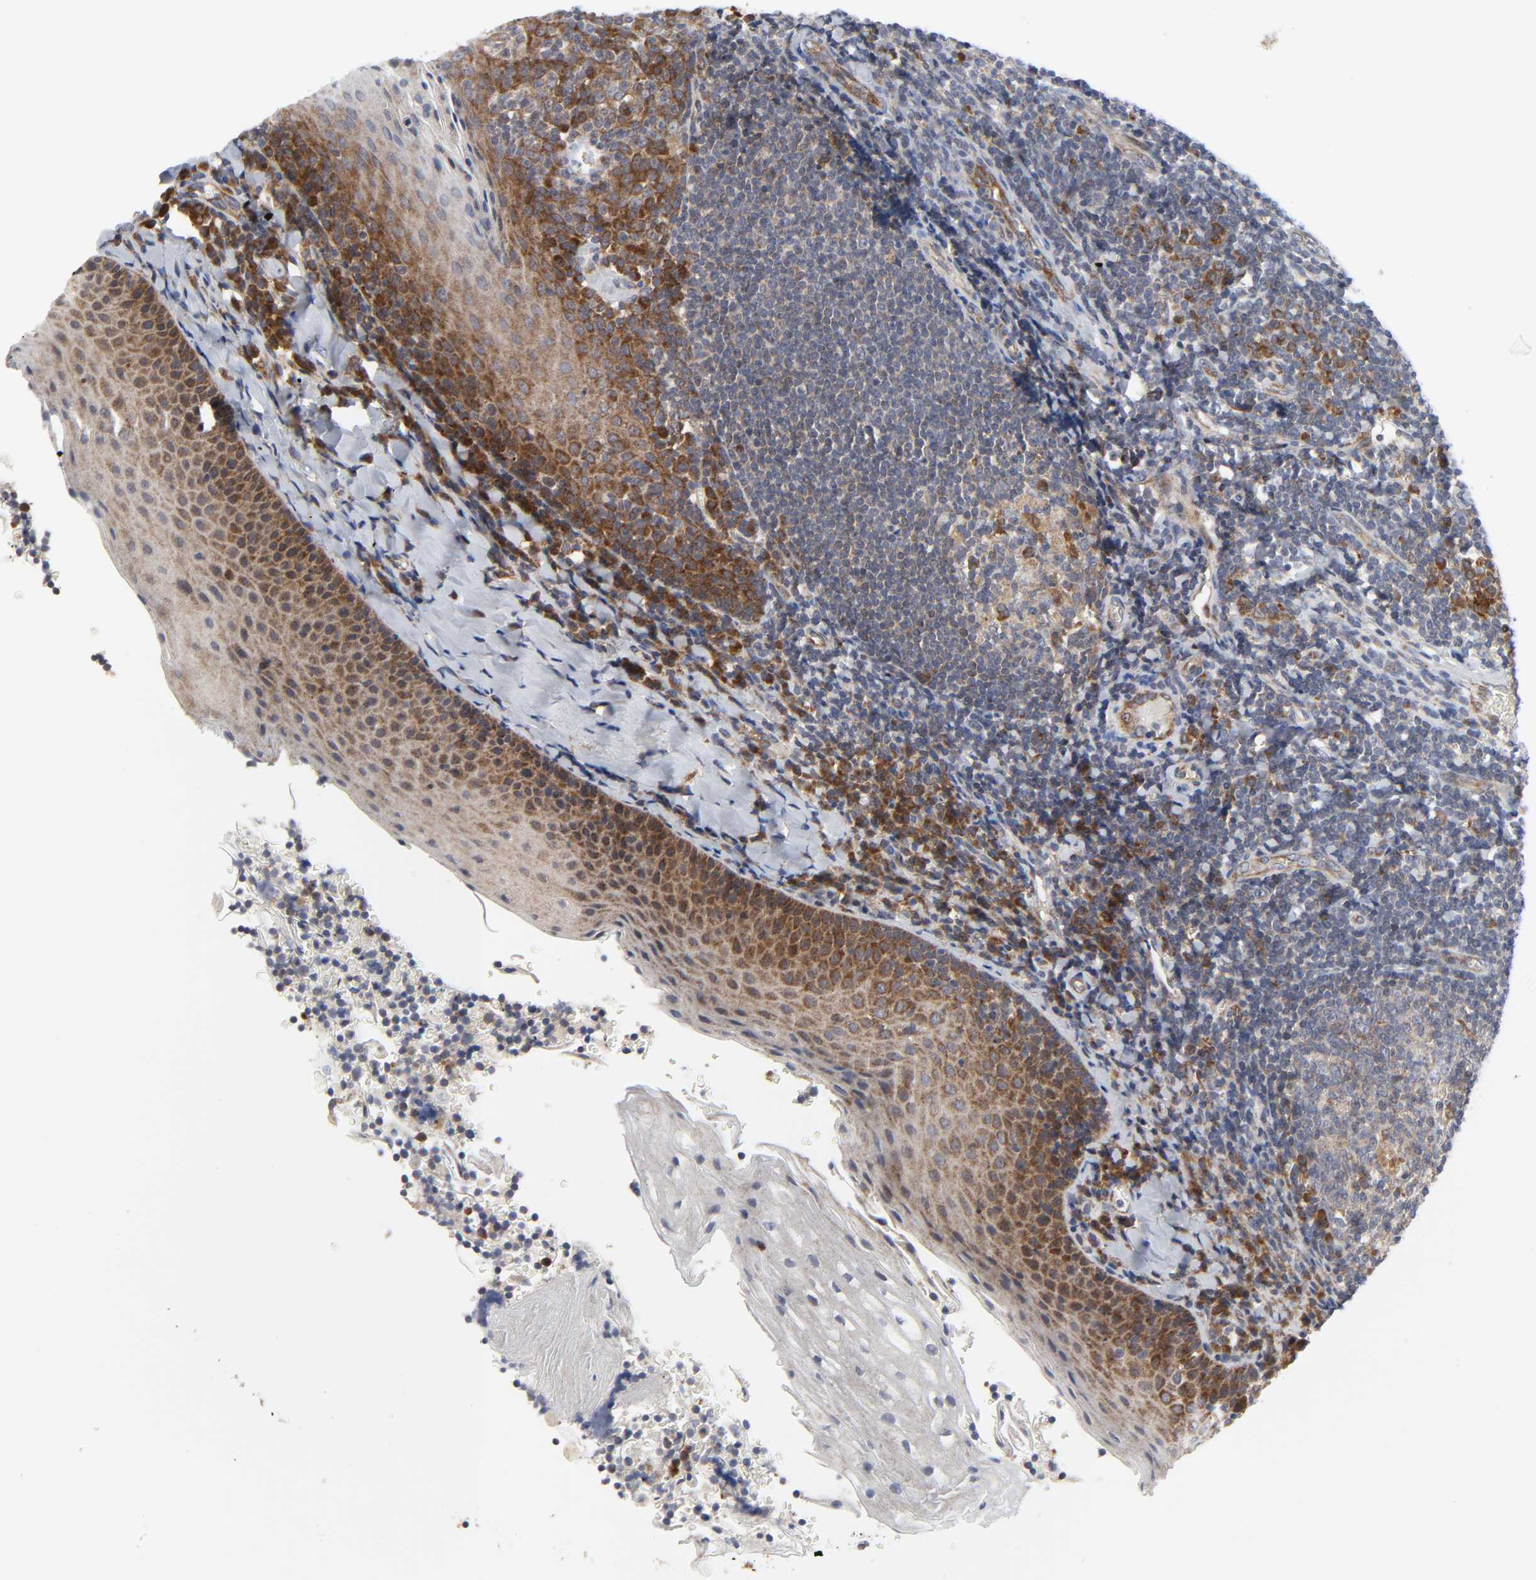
{"staining": {"intensity": "moderate", "quantity": ">75%", "location": "cytoplasmic/membranous"}, "tissue": "tonsil", "cell_type": "Germinal center cells", "image_type": "normal", "snomed": [{"axis": "morphology", "description": "Normal tissue, NOS"}, {"axis": "topography", "description": "Tonsil"}], "caption": "Immunohistochemistry (IHC) image of benign tonsil: human tonsil stained using immunohistochemistry (IHC) reveals medium levels of moderate protein expression localized specifically in the cytoplasmic/membranous of germinal center cells, appearing as a cytoplasmic/membranous brown color.", "gene": "BAX", "patient": {"sex": "male", "age": 31}}